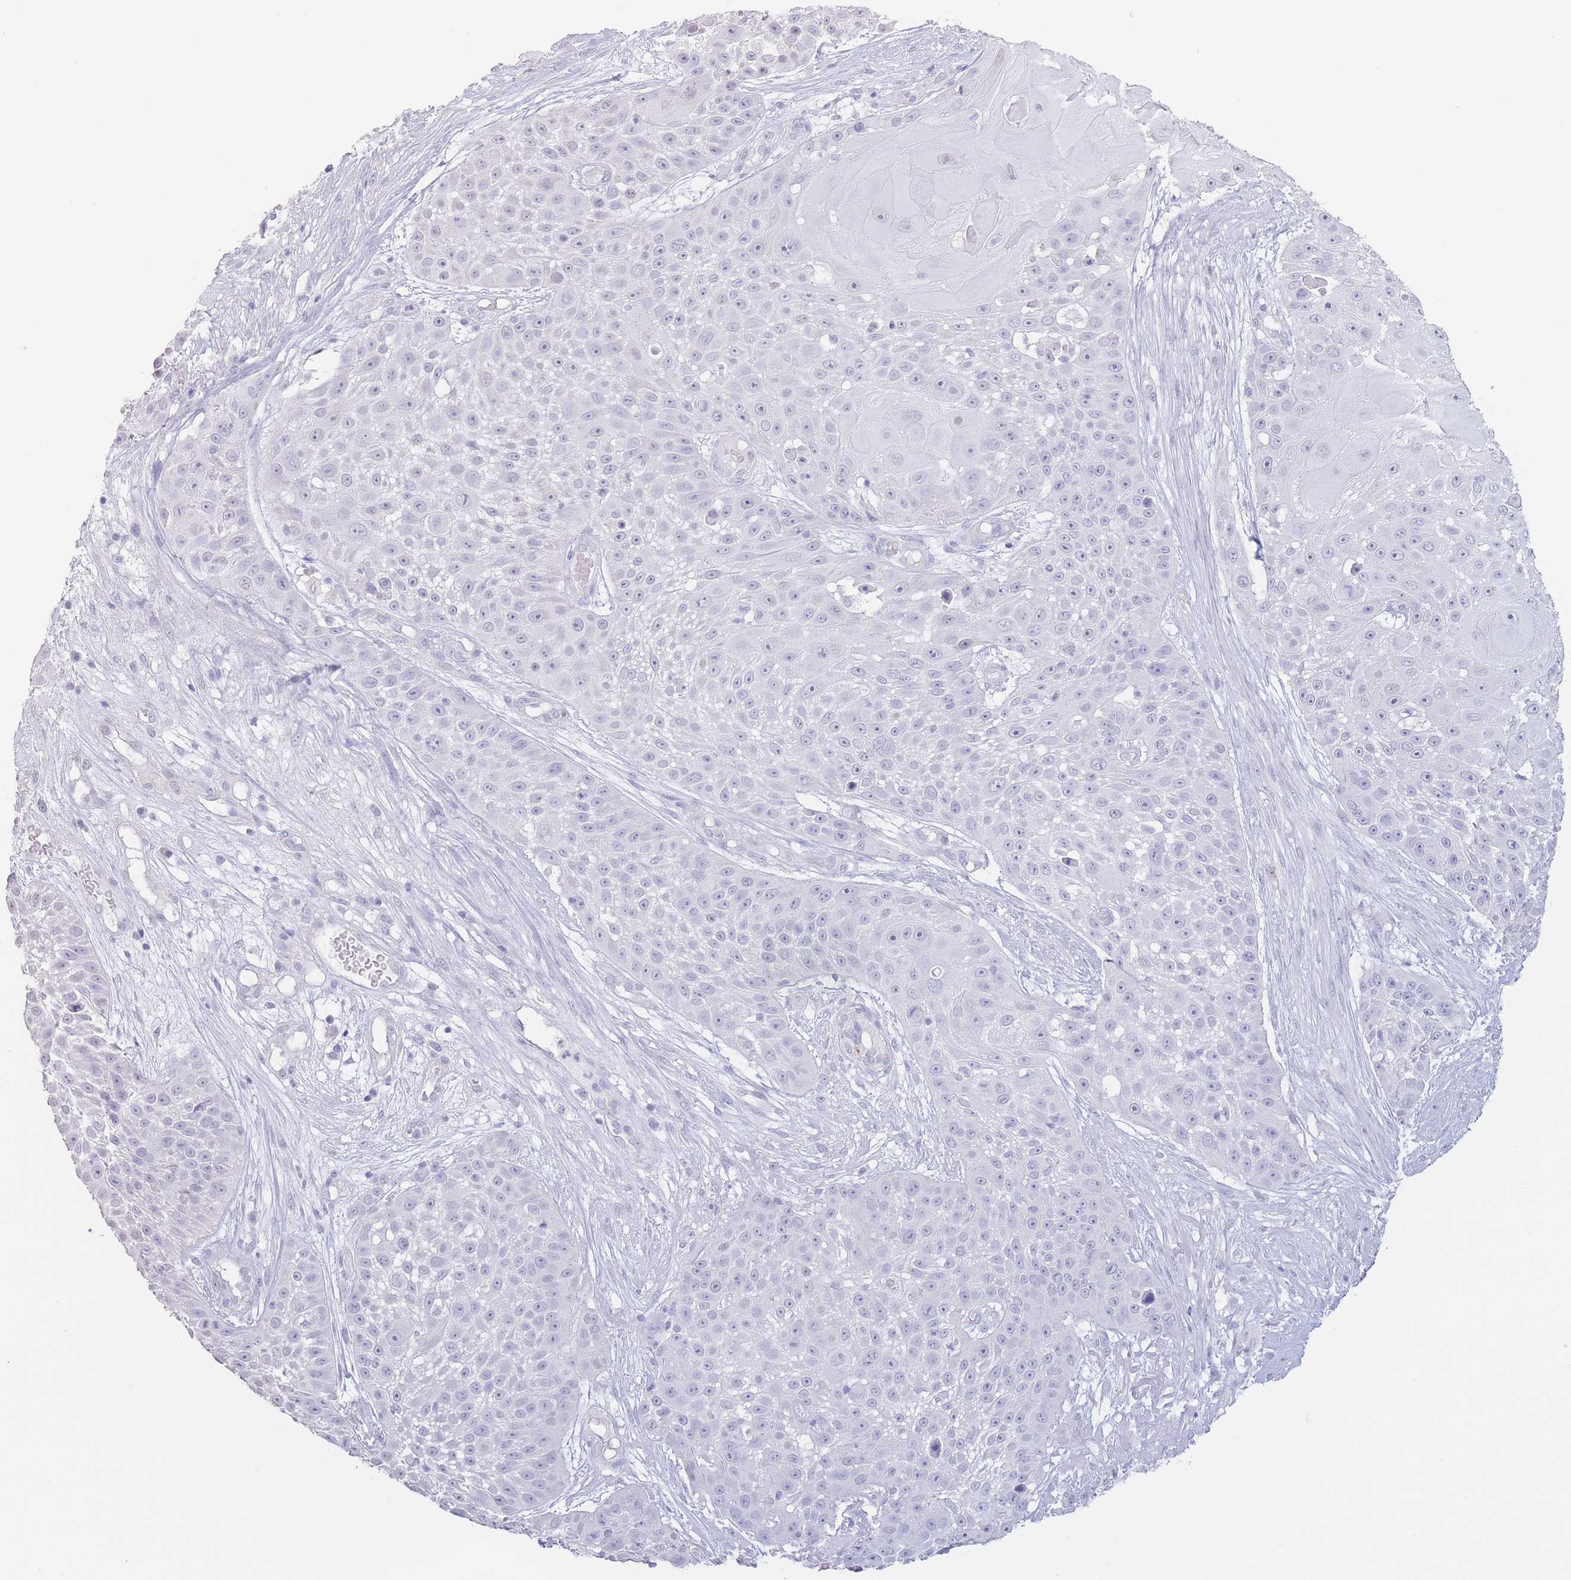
{"staining": {"intensity": "negative", "quantity": "none", "location": "none"}, "tissue": "skin cancer", "cell_type": "Tumor cells", "image_type": "cancer", "snomed": [{"axis": "morphology", "description": "Squamous cell carcinoma, NOS"}, {"axis": "topography", "description": "Skin"}], "caption": "Tumor cells show no significant protein staining in skin cancer. (DAB immunohistochemistry visualized using brightfield microscopy, high magnification).", "gene": "PKLR", "patient": {"sex": "female", "age": 86}}